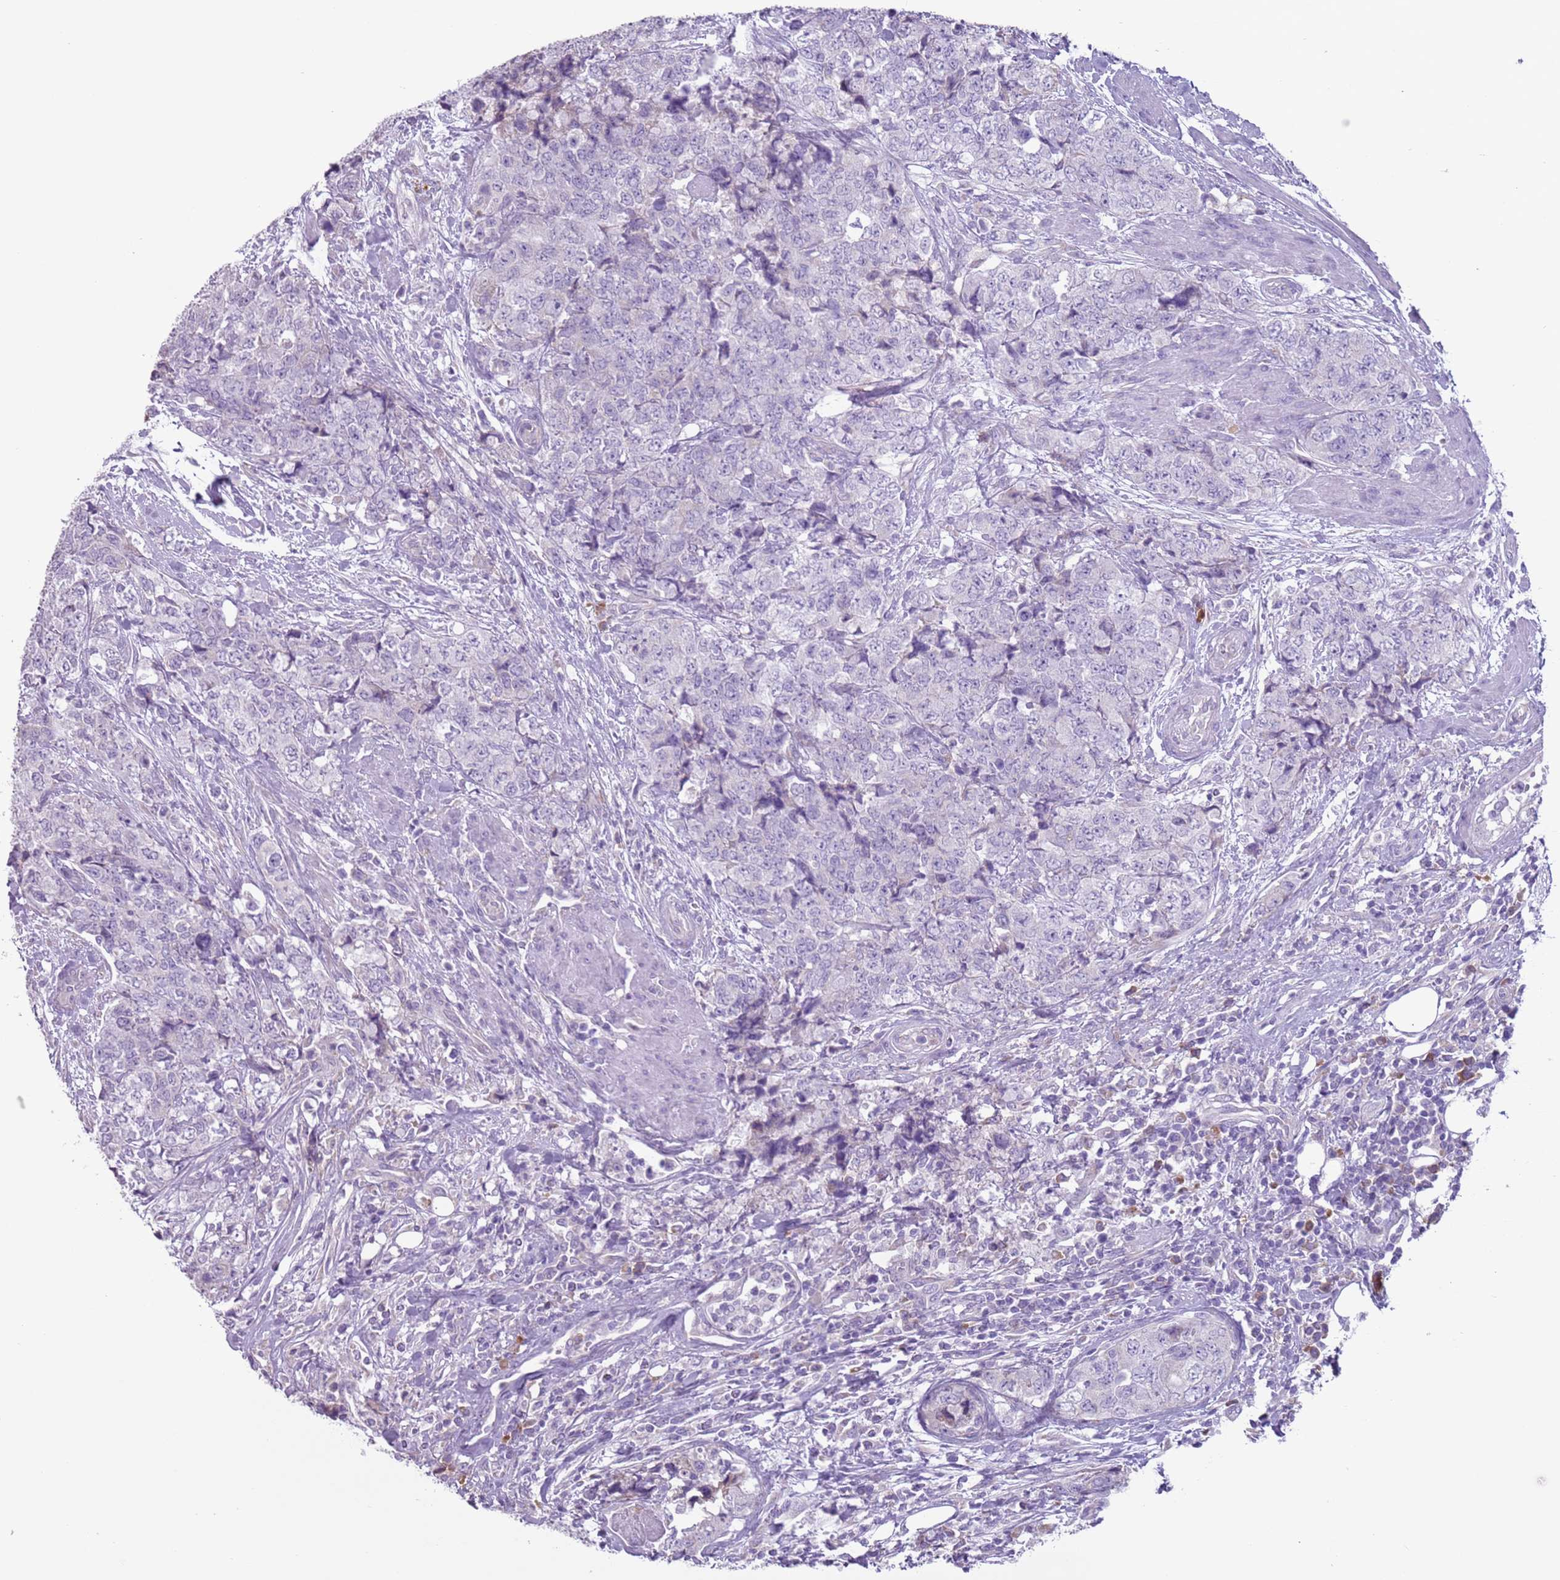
{"staining": {"intensity": "negative", "quantity": "none", "location": "none"}, "tissue": "urothelial cancer", "cell_type": "Tumor cells", "image_type": "cancer", "snomed": [{"axis": "morphology", "description": "Urothelial carcinoma, High grade"}, {"axis": "topography", "description": "Urinary bladder"}], "caption": "There is no significant expression in tumor cells of urothelial cancer. Nuclei are stained in blue.", "gene": "HYOU1", "patient": {"sex": "female", "age": 78}}